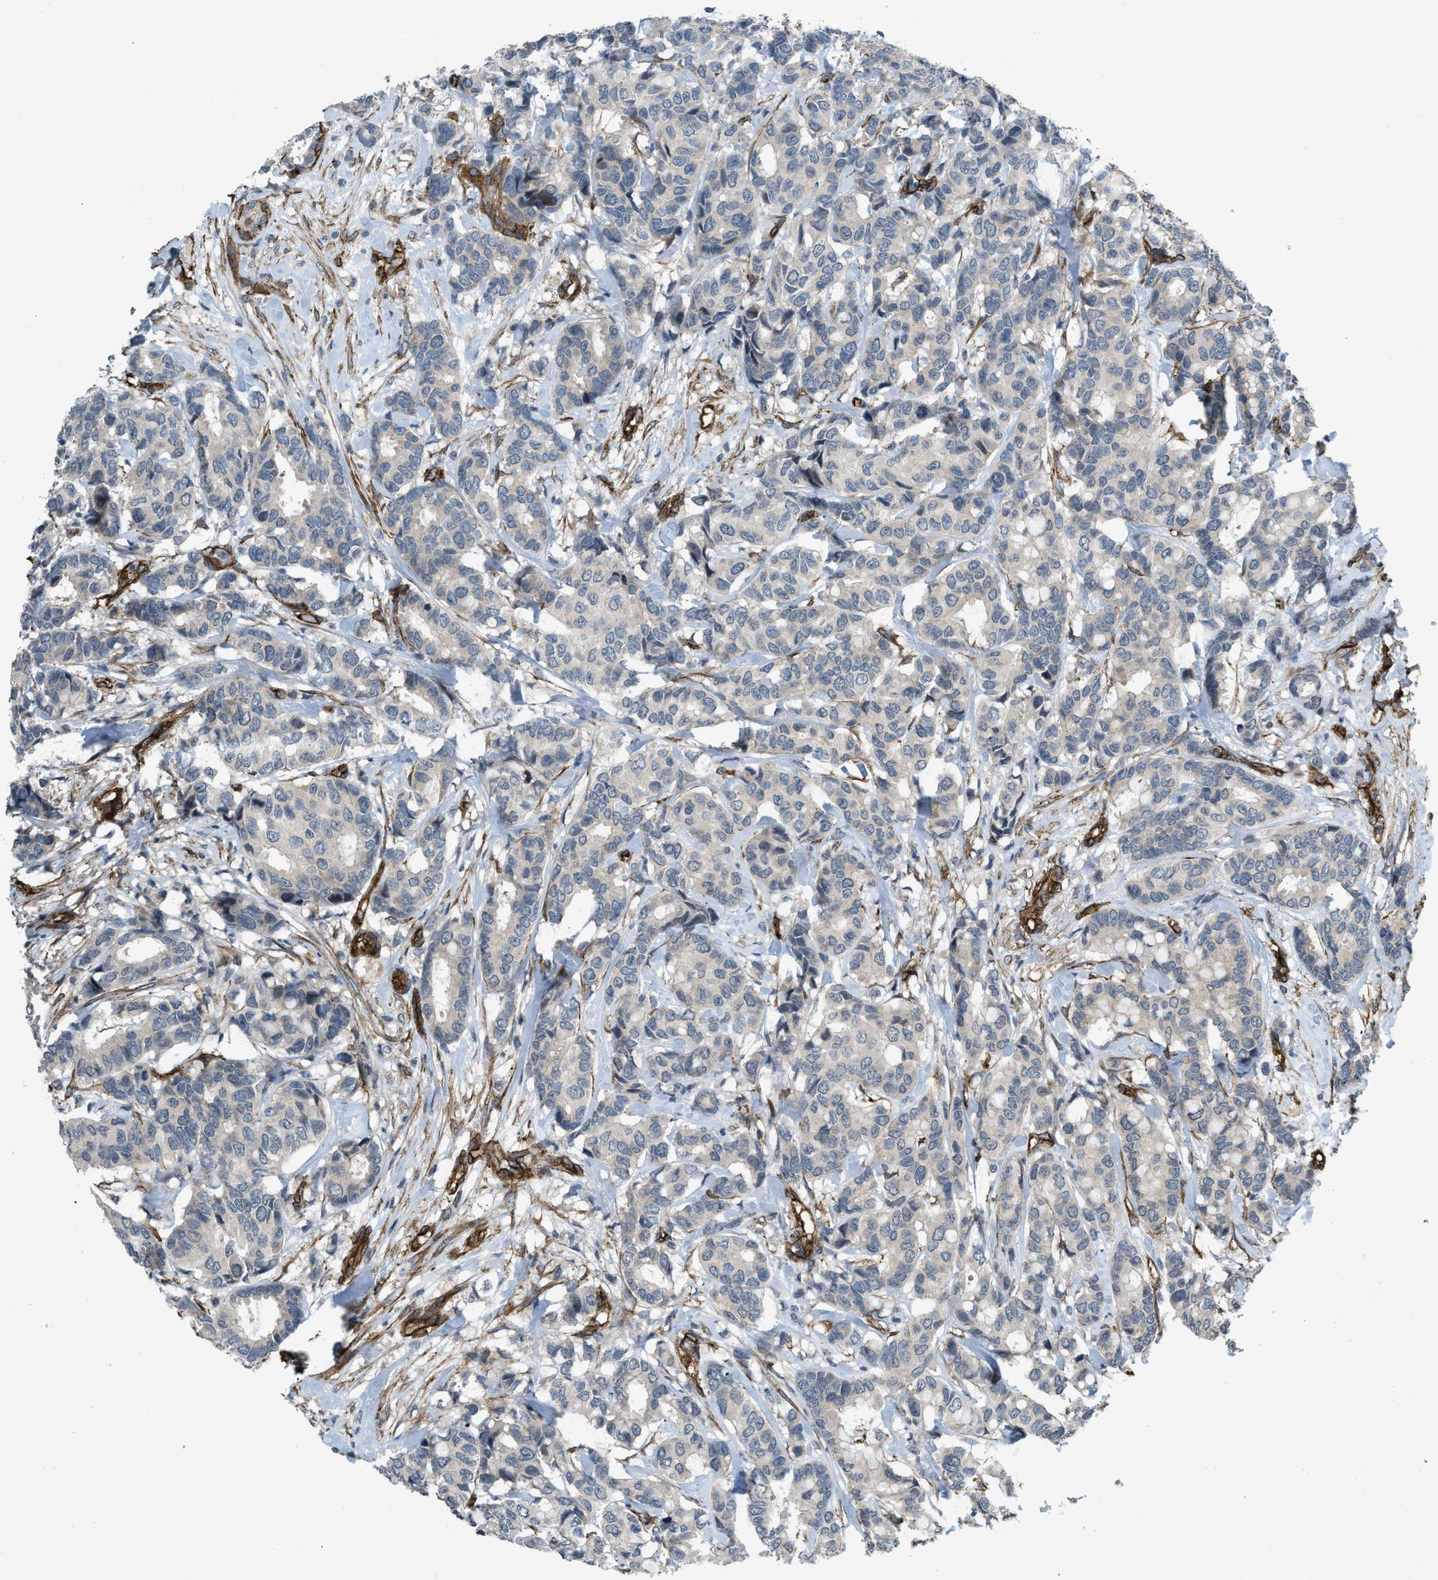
{"staining": {"intensity": "negative", "quantity": "none", "location": "none"}, "tissue": "breast cancer", "cell_type": "Tumor cells", "image_type": "cancer", "snomed": [{"axis": "morphology", "description": "Duct carcinoma"}, {"axis": "topography", "description": "Breast"}], "caption": "Immunohistochemical staining of infiltrating ductal carcinoma (breast) exhibits no significant positivity in tumor cells. The staining is performed using DAB (3,3'-diaminobenzidine) brown chromogen with nuclei counter-stained in using hematoxylin.", "gene": "NMB", "patient": {"sex": "female", "age": 87}}